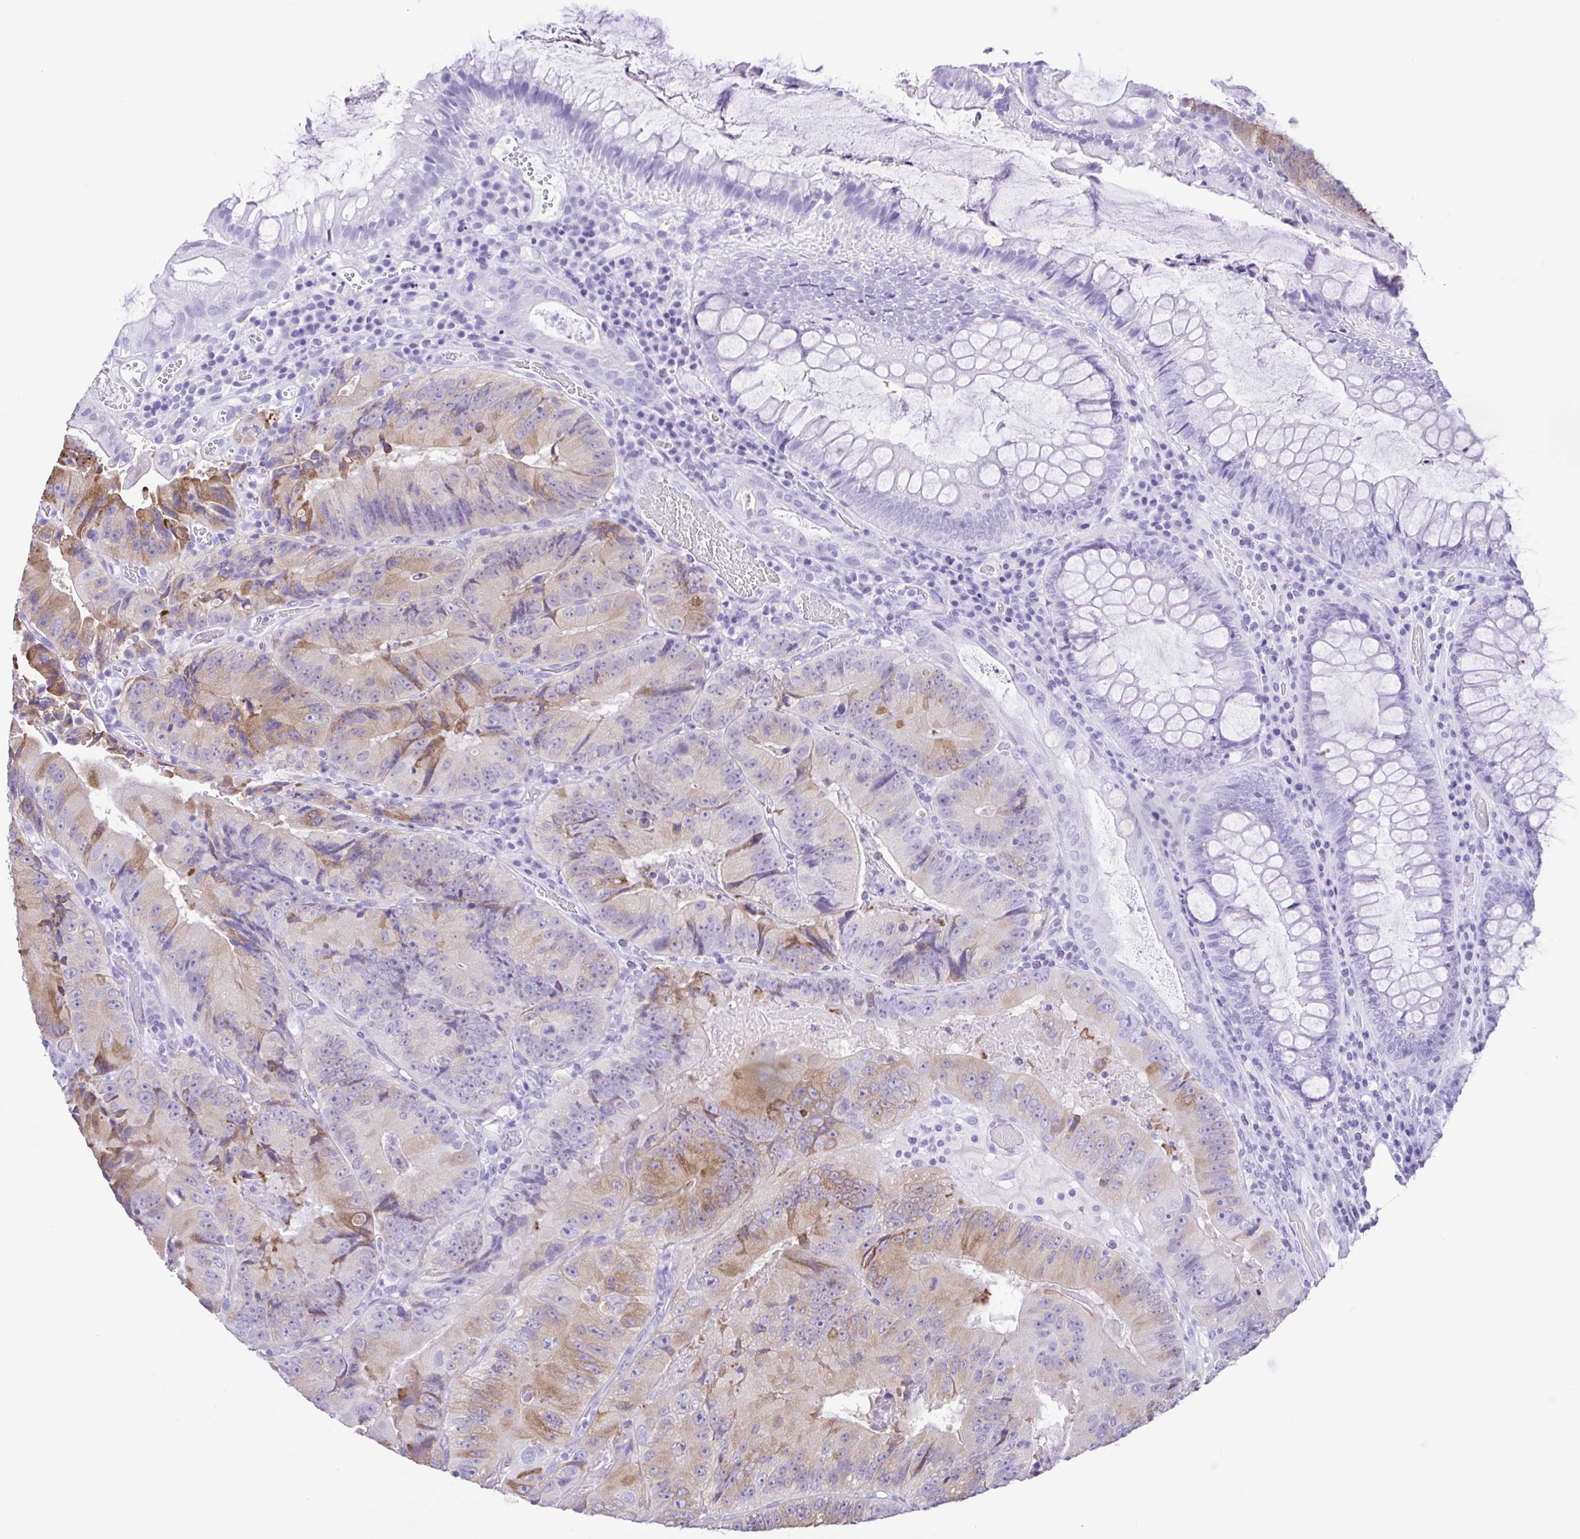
{"staining": {"intensity": "moderate", "quantity": "<25%", "location": "cytoplasmic/membranous"}, "tissue": "colorectal cancer", "cell_type": "Tumor cells", "image_type": "cancer", "snomed": [{"axis": "morphology", "description": "Adenocarcinoma, NOS"}, {"axis": "topography", "description": "Colon"}], "caption": "IHC image of neoplastic tissue: colorectal adenocarcinoma stained using immunohistochemistry demonstrates low levels of moderate protein expression localized specifically in the cytoplasmic/membranous of tumor cells, appearing as a cytoplasmic/membranous brown color.", "gene": "ERP27", "patient": {"sex": "female", "age": 86}}